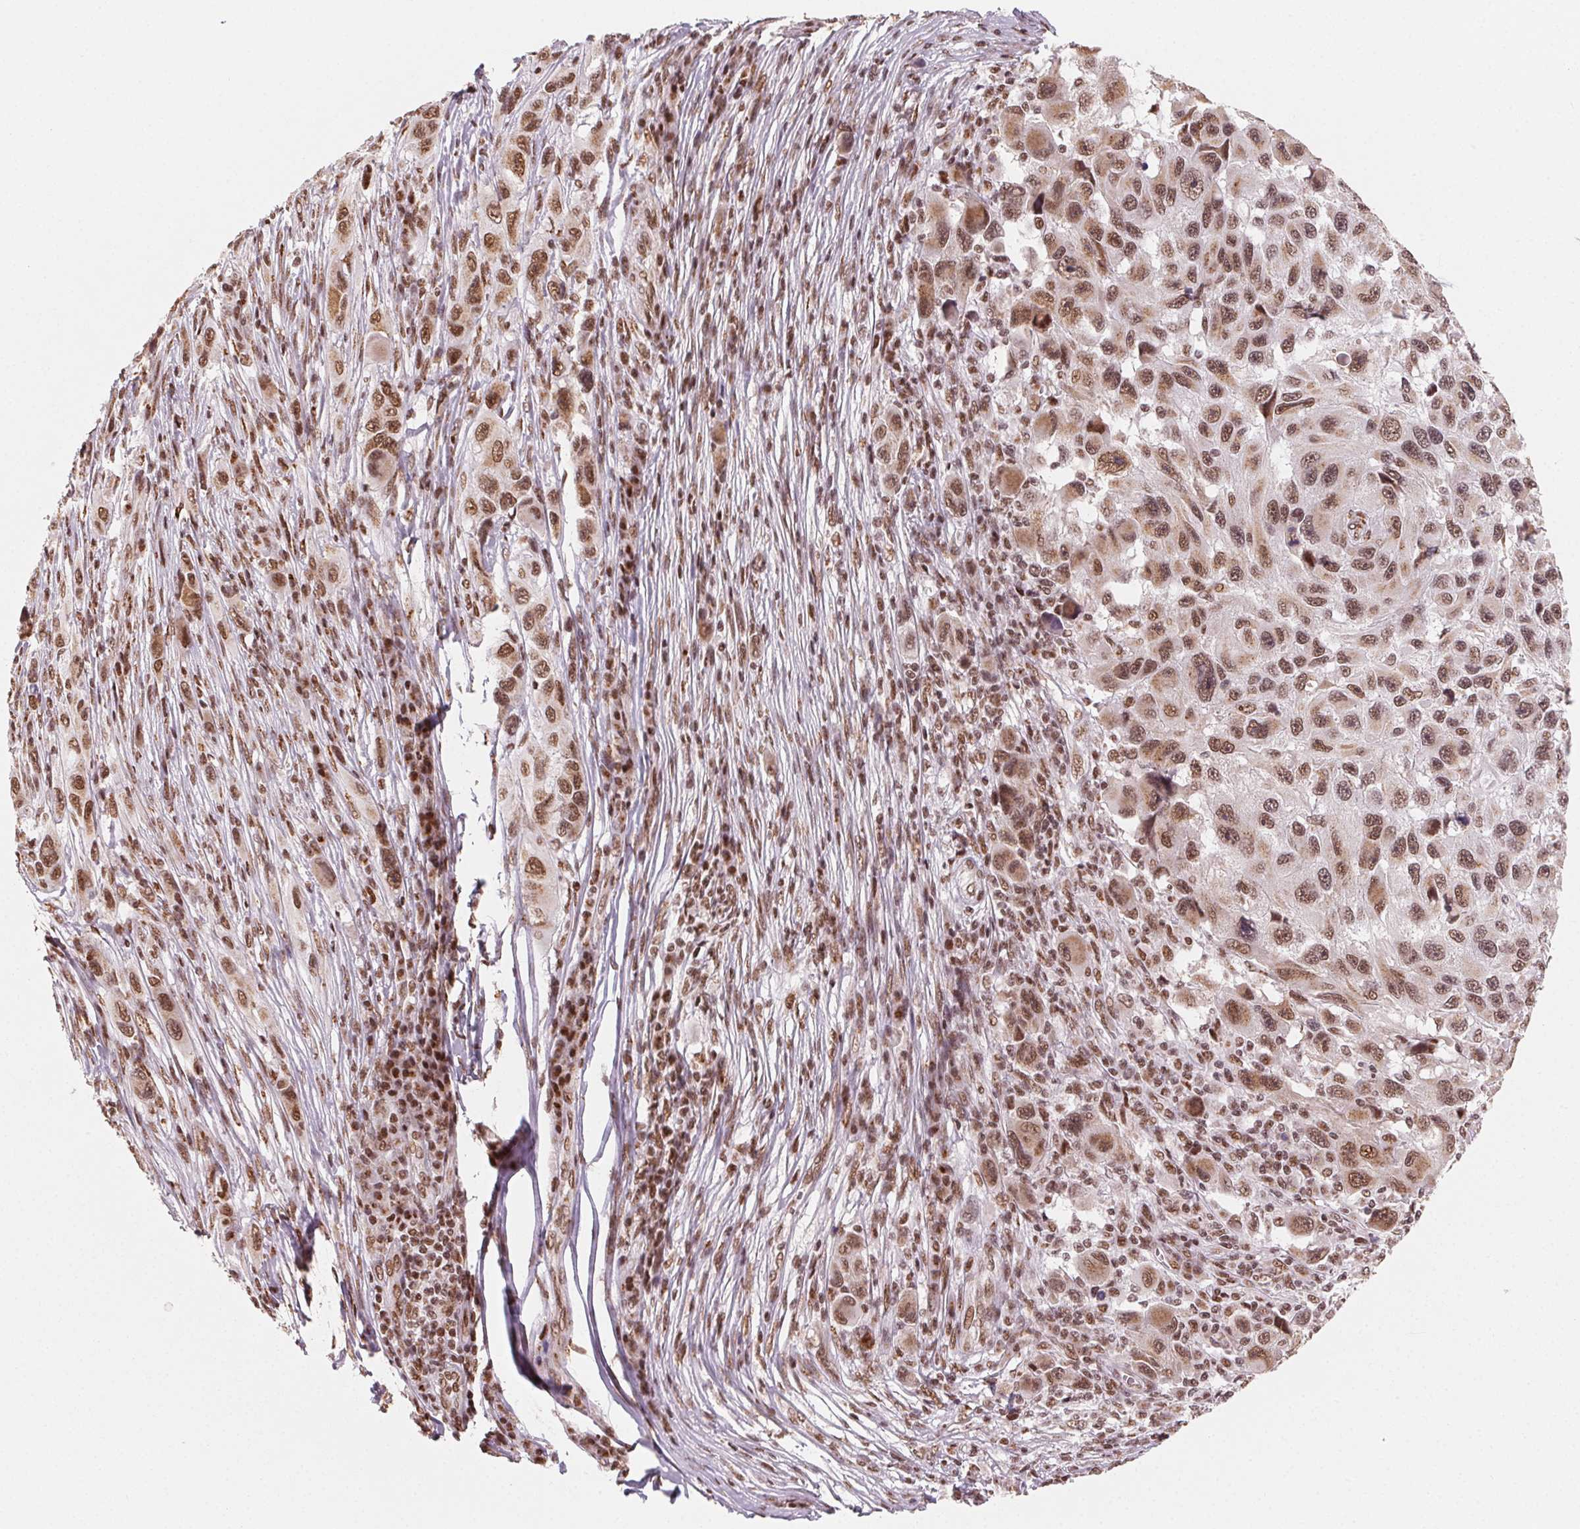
{"staining": {"intensity": "moderate", "quantity": ">75%", "location": "nuclear"}, "tissue": "melanoma", "cell_type": "Tumor cells", "image_type": "cancer", "snomed": [{"axis": "morphology", "description": "Malignant melanoma, NOS"}, {"axis": "topography", "description": "Skin"}], "caption": "DAB immunohistochemical staining of human melanoma shows moderate nuclear protein expression in about >75% of tumor cells.", "gene": "TOPORS", "patient": {"sex": "male", "age": 53}}